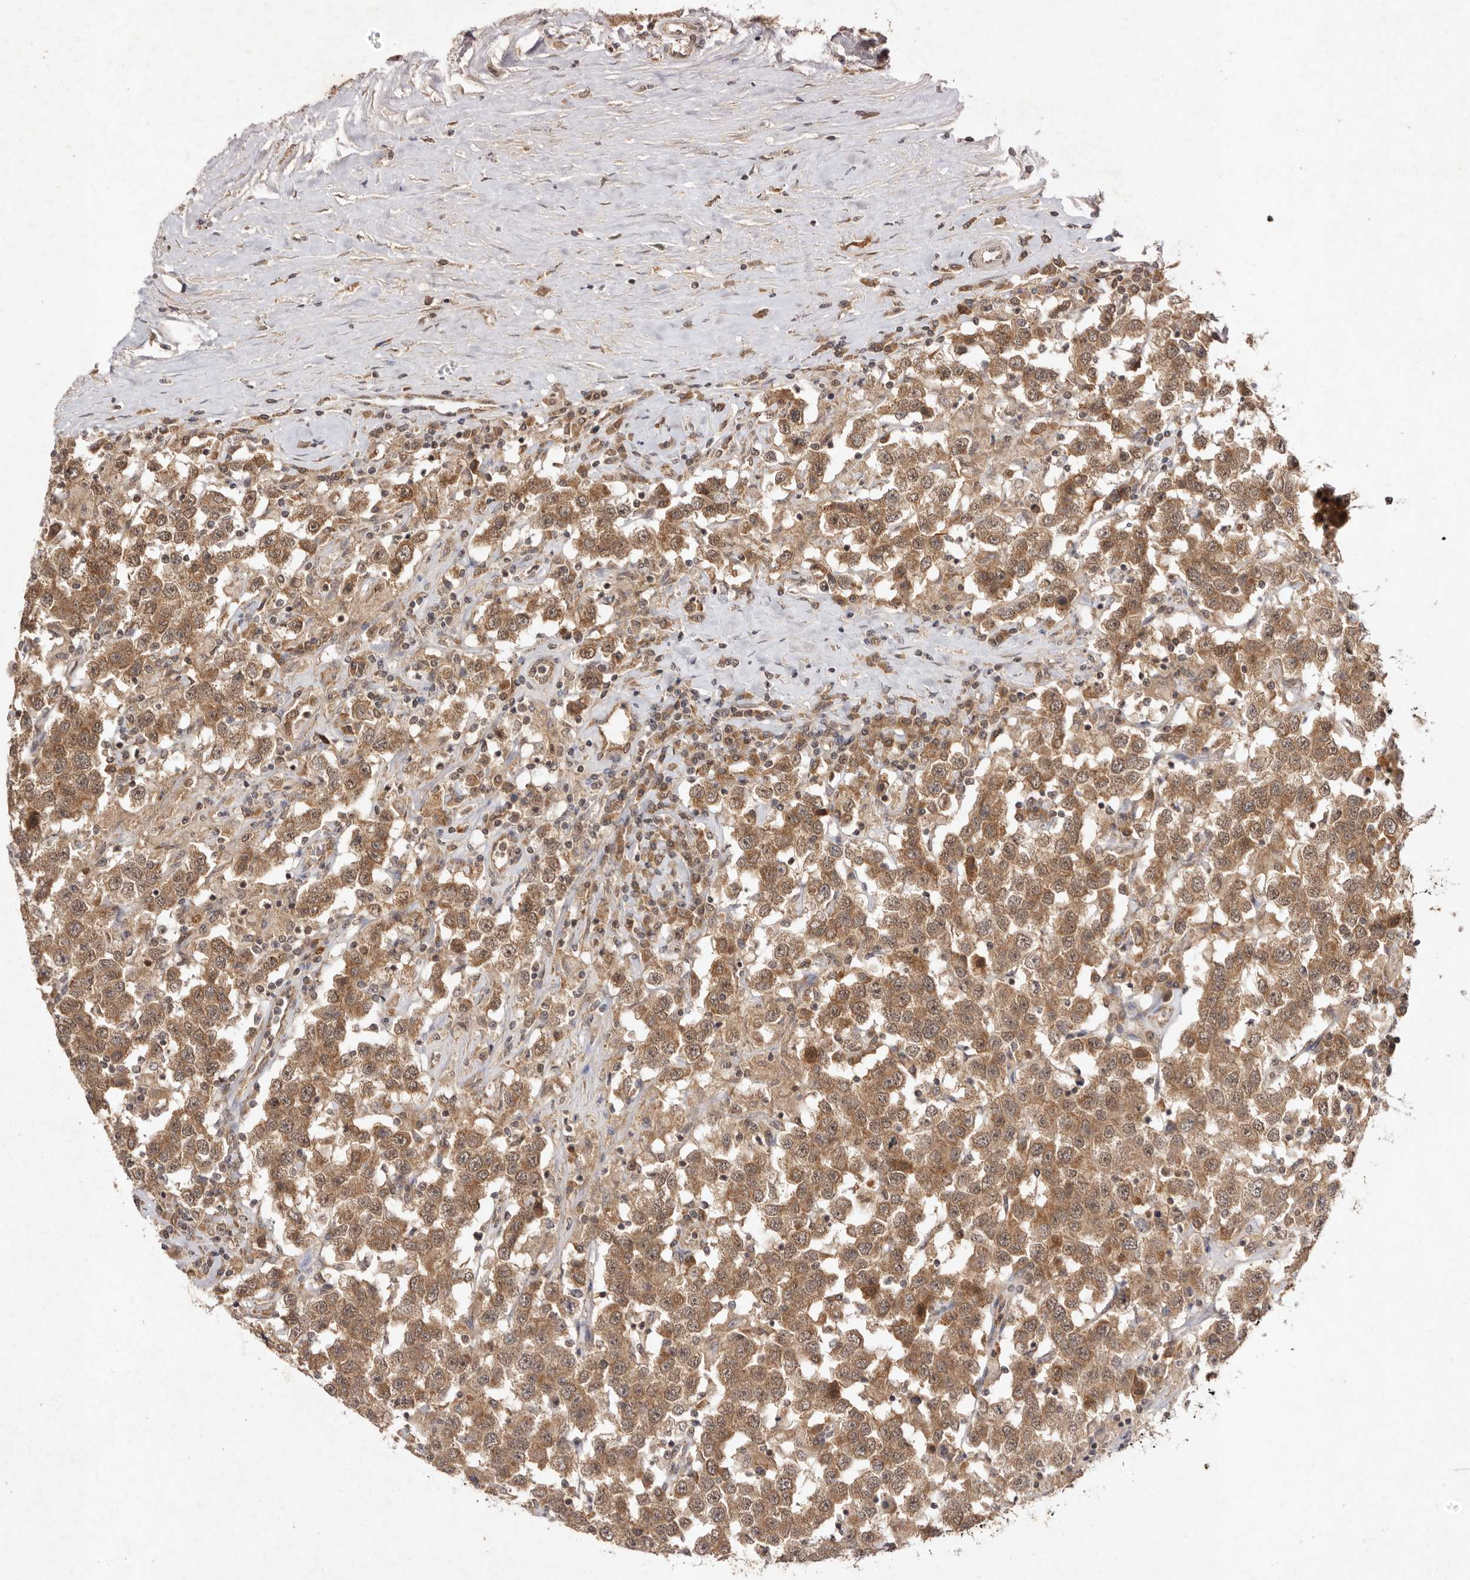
{"staining": {"intensity": "moderate", "quantity": ">75%", "location": "cytoplasmic/membranous"}, "tissue": "testis cancer", "cell_type": "Tumor cells", "image_type": "cancer", "snomed": [{"axis": "morphology", "description": "Seminoma, NOS"}, {"axis": "topography", "description": "Testis"}], "caption": "A high-resolution photomicrograph shows immunohistochemistry (IHC) staining of seminoma (testis), which exhibits moderate cytoplasmic/membranous staining in approximately >75% of tumor cells.", "gene": "TARS2", "patient": {"sex": "male", "age": 41}}